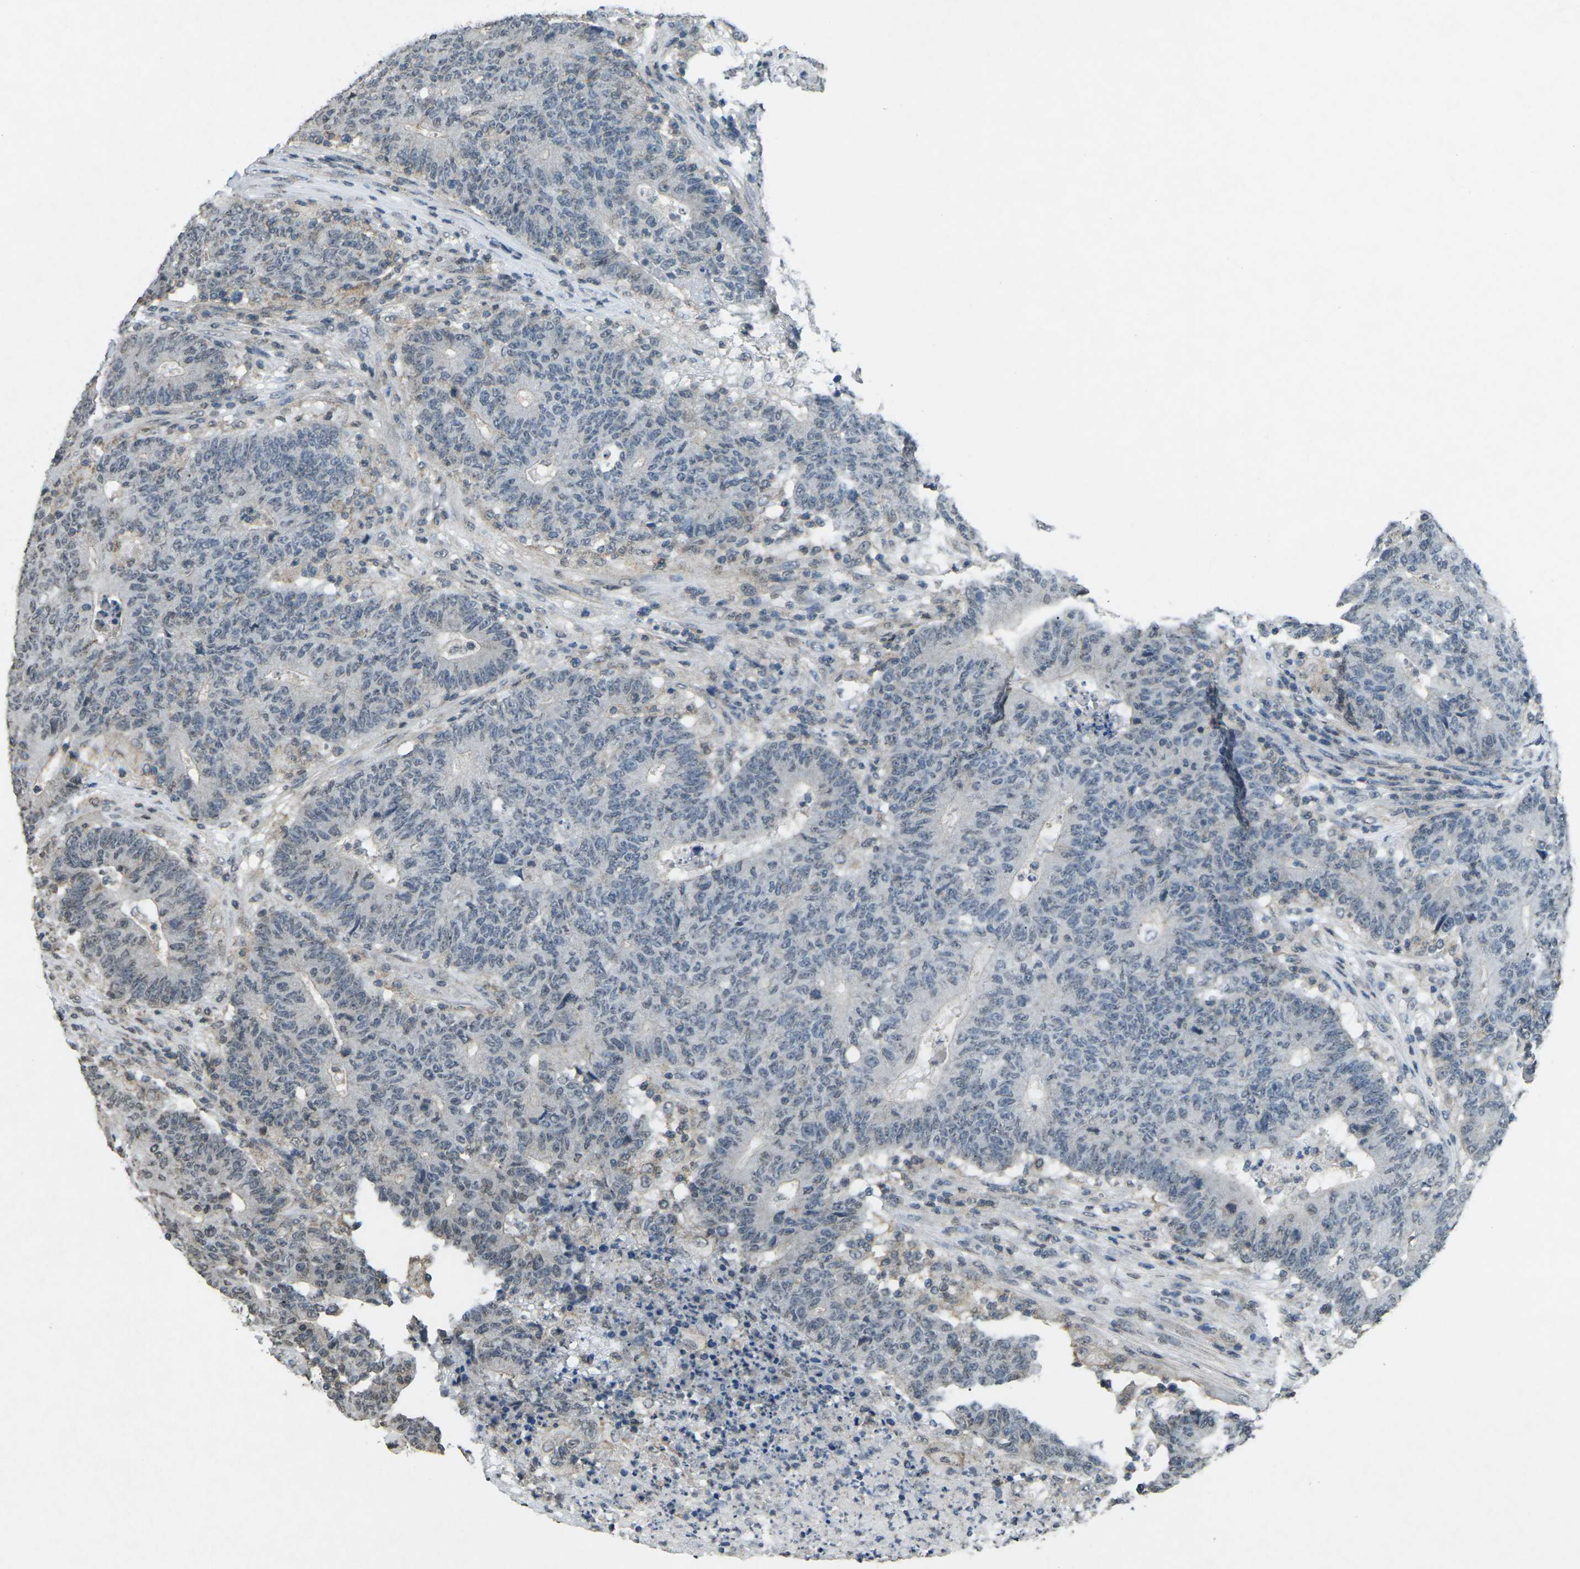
{"staining": {"intensity": "negative", "quantity": "none", "location": "none"}, "tissue": "colorectal cancer", "cell_type": "Tumor cells", "image_type": "cancer", "snomed": [{"axis": "morphology", "description": "Normal tissue, NOS"}, {"axis": "morphology", "description": "Adenocarcinoma, NOS"}, {"axis": "topography", "description": "Colon"}], "caption": "A high-resolution micrograph shows IHC staining of colorectal cancer (adenocarcinoma), which reveals no significant staining in tumor cells.", "gene": "TFR2", "patient": {"sex": "female", "age": 75}}